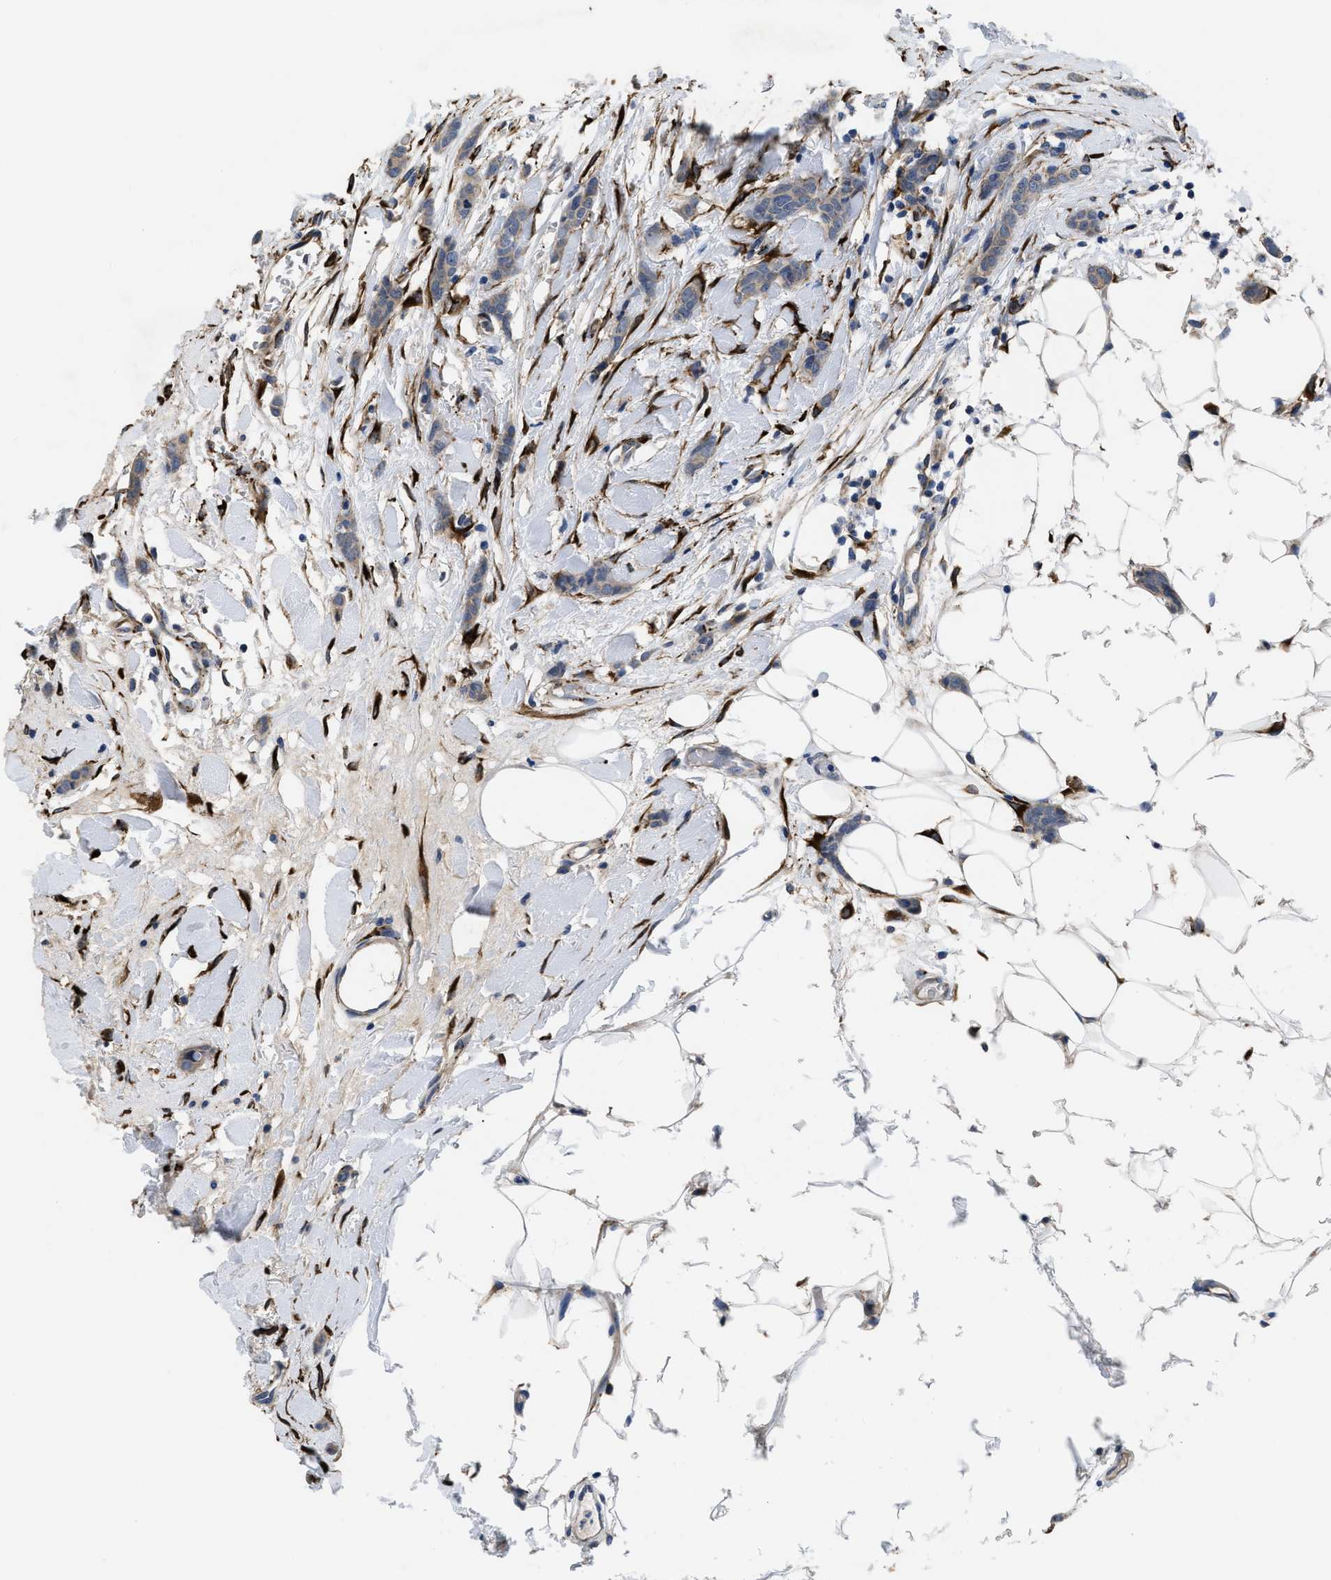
{"staining": {"intensity": "negative", "quantity": "none", "location": "none"}, "tissue": "breast cancer", "cell_type": "Tumor cells", "image_type": "cancer", "snomed": [{"axis": "morphology", "description": "Lobular carcinoma"}, {"axis": "topography", "description": "Skin"}, {"axis": "topography", "description": "Breast"}], "caption": "DAB (3,3'-diaminobenzidine) immunohistochemical staining of breast cancer (lobular carcinoma) demonstrates no significant staining in tumor cells.", "gene": "SQLE", "patient": {"sex": "female", "age": 46}}